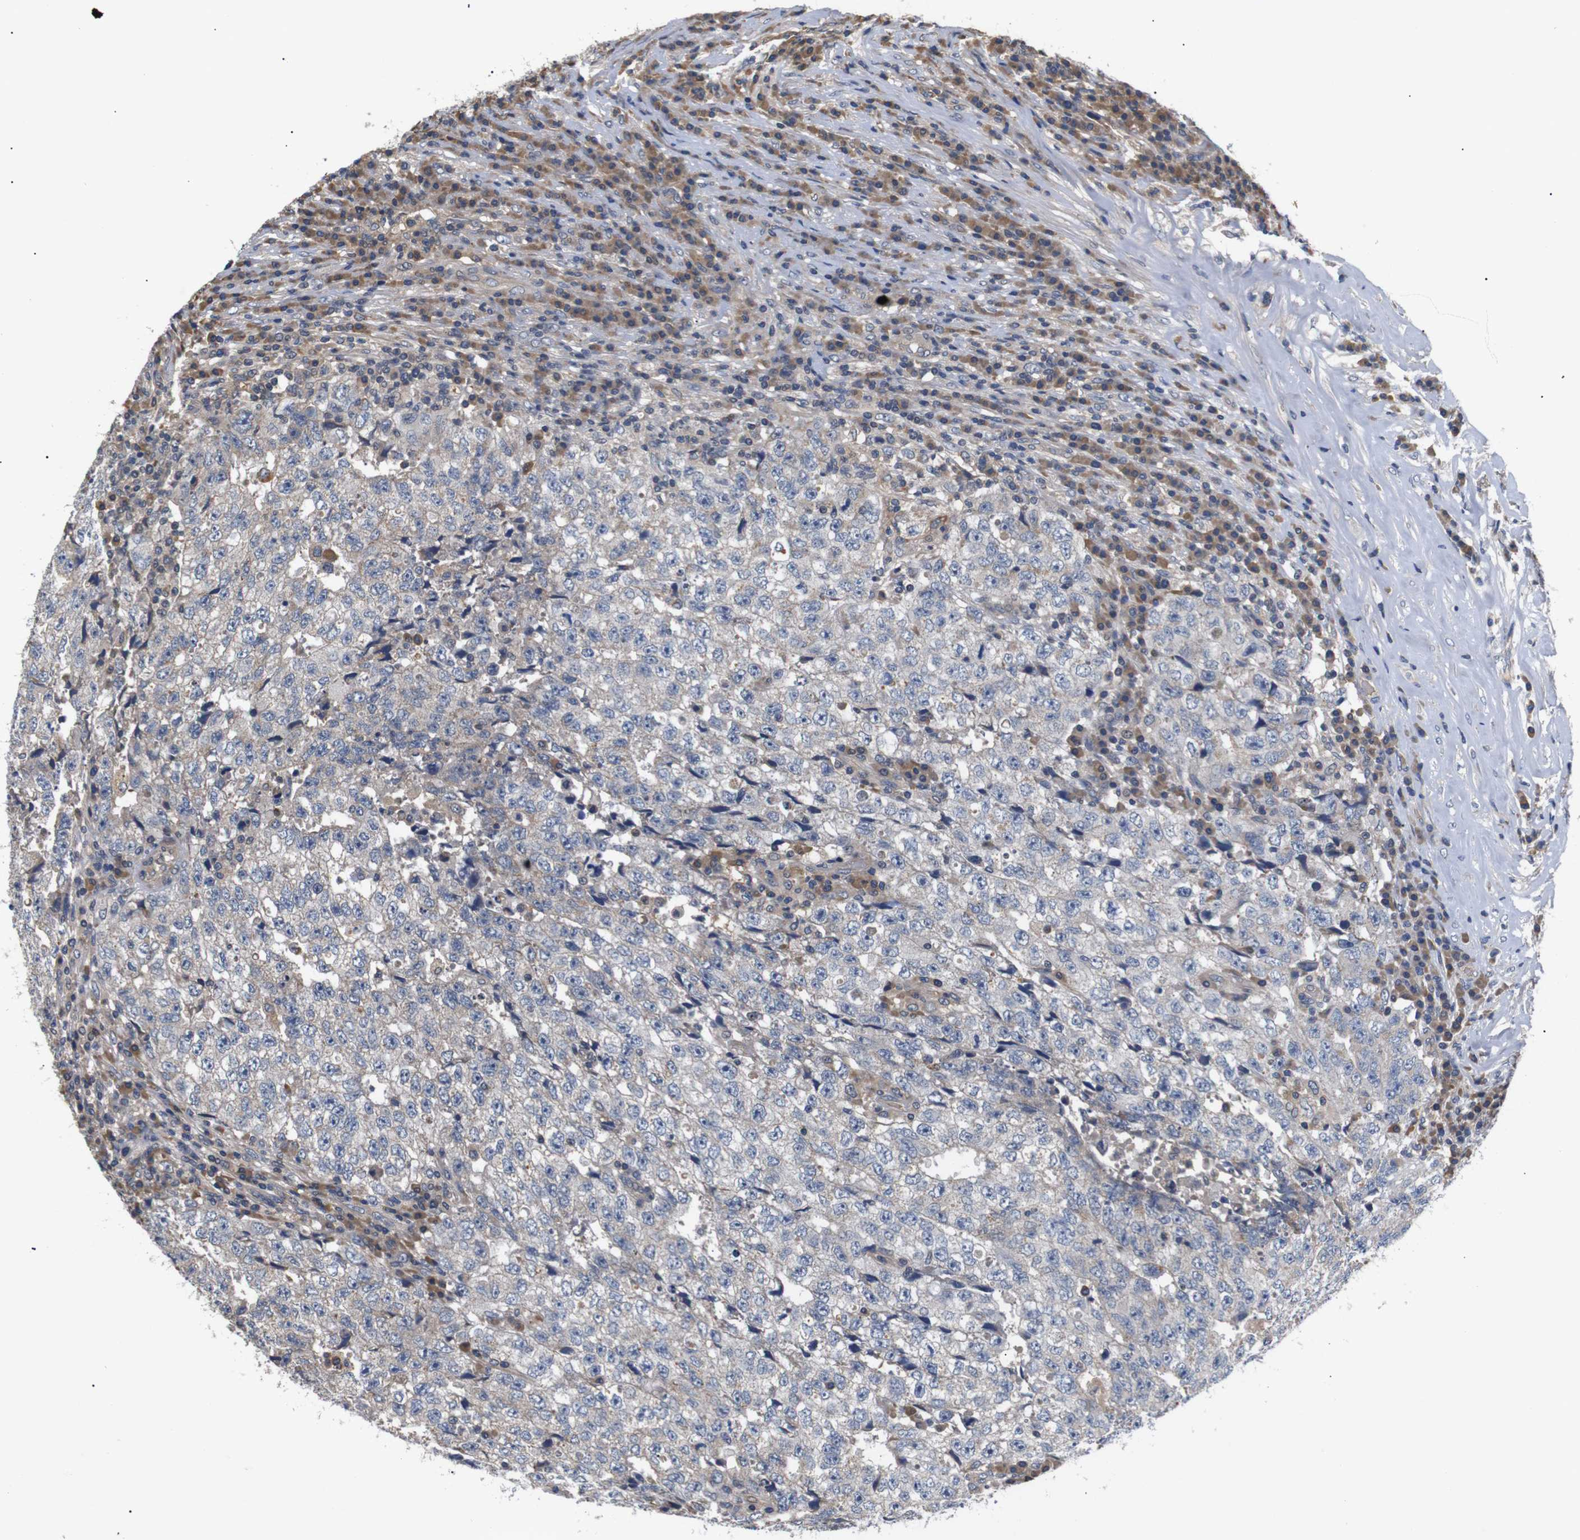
{"staining": {"intensity": "weak", "quantity": "<25%", "location": "cytoplasmic/membranous"}, "tissue": "testis cancer", "cell_type": "Tumor cells", "image_type": "cancer", "snomed": [{"axis": "morphology", "description": "Necrosis, NOS"}, {"axis": "morphology", "description": "Carcinoma, Embryonal, NOS"}, {"axis": "topography", "description": "Testis"}], "caption": "Testis cancer was stained to show a protein in brown. There is no significant staining in tumor cells.", "gene": "RIPK1", "patient": {"sex": "male", "age": 19}}